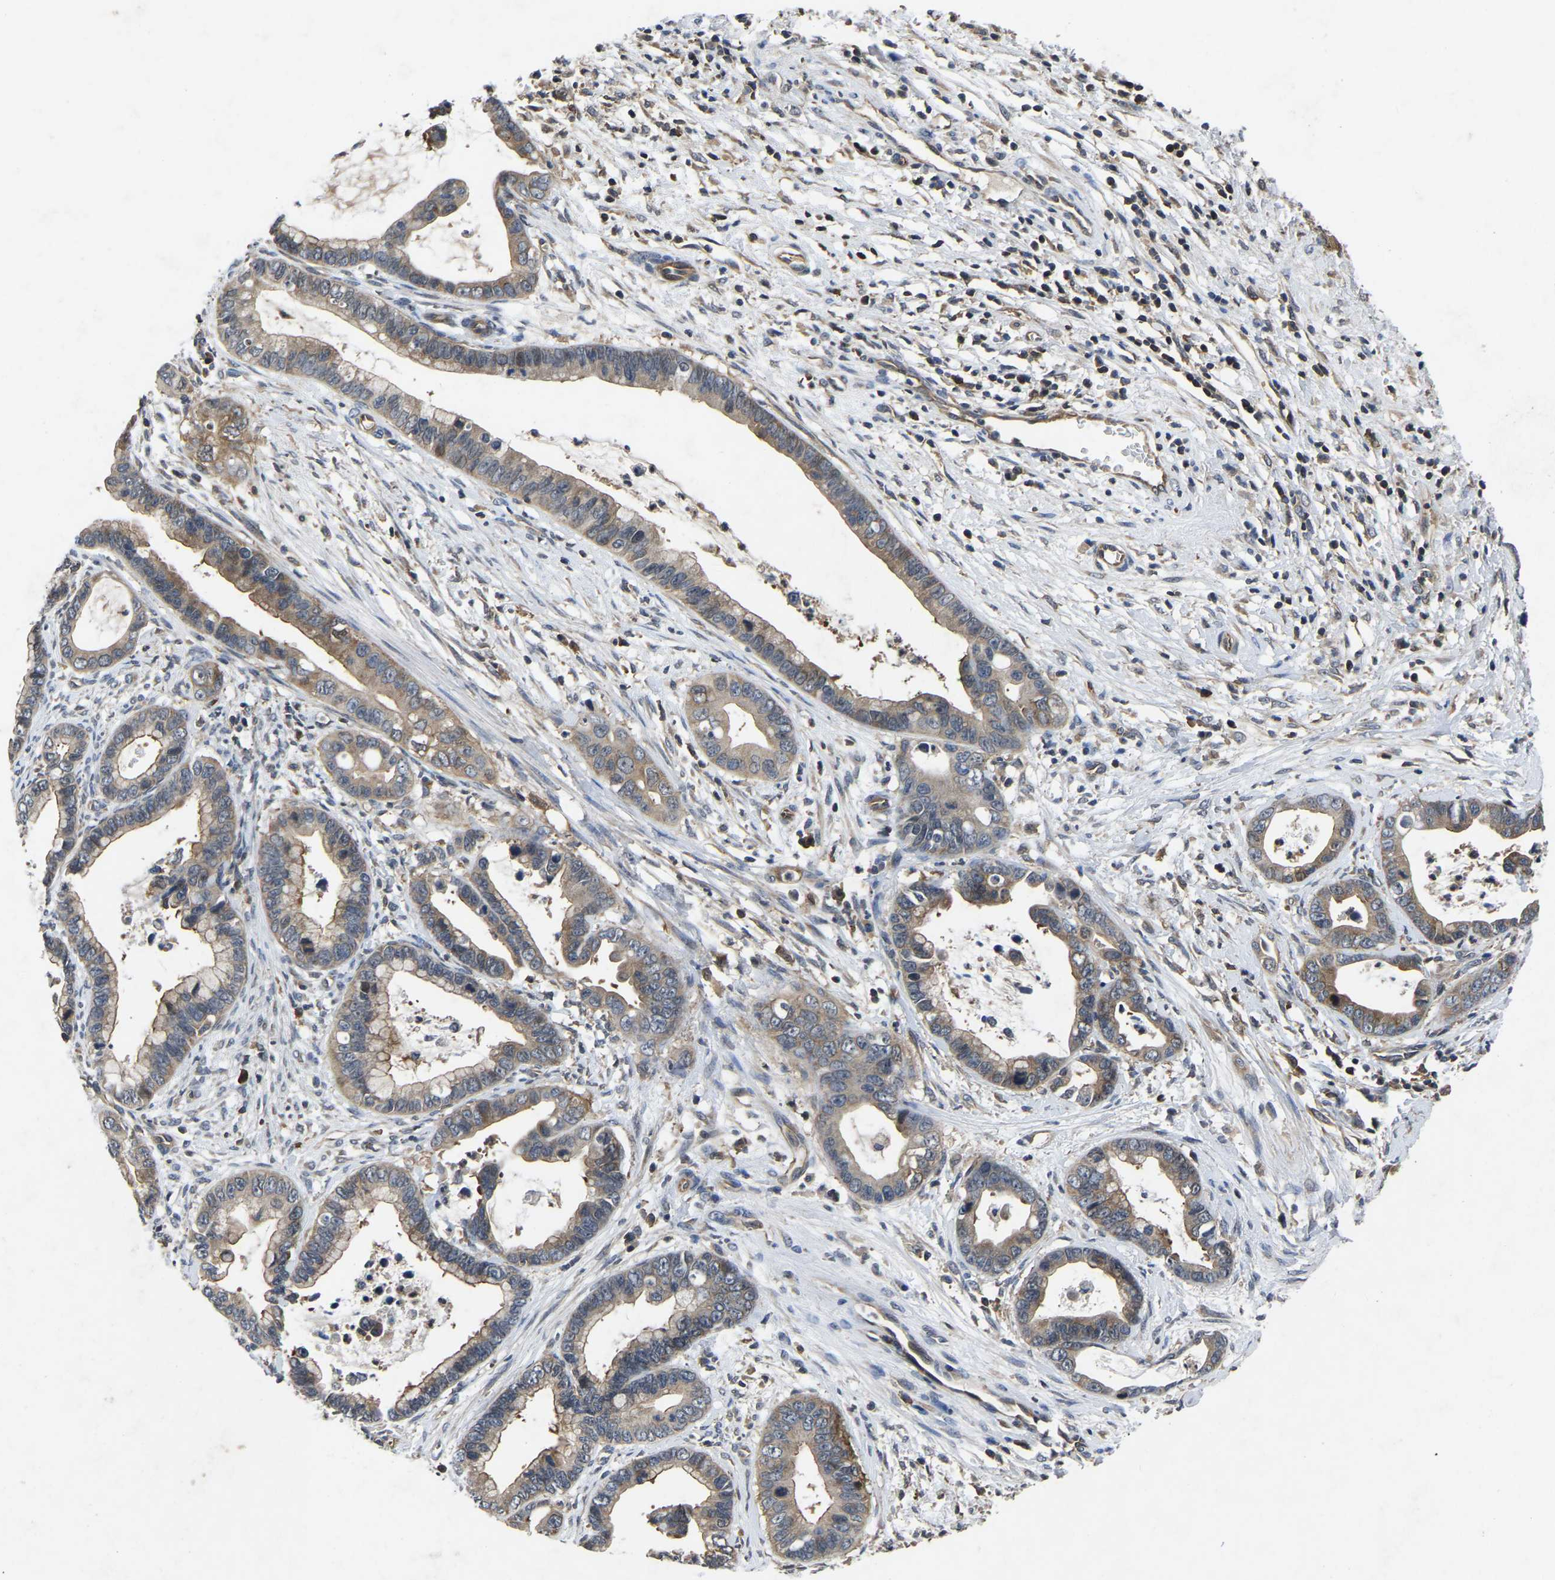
{"staining": {"intensity": "moderate", "quantity": ">75%", "location": "cytoplasmic/membranous"}, "tissue": "cervical cancer", "cell_type": "Tumor cells", "image_type": "cancer", "snomed": [{"axis": "morphology", "description": "Adenocarcinoma, NOS"}, {"axis": "topography", "description": "Cervix"}], "caption": "About >75% of tumor cells in human cervical adenocarcinoma demonstrate moderate cytoplasmic/membranous protein positivity as visualized by brown immunohistochemical staining.", "gene": "FGD5", "patient": {"sex": "female", "age": 44}}